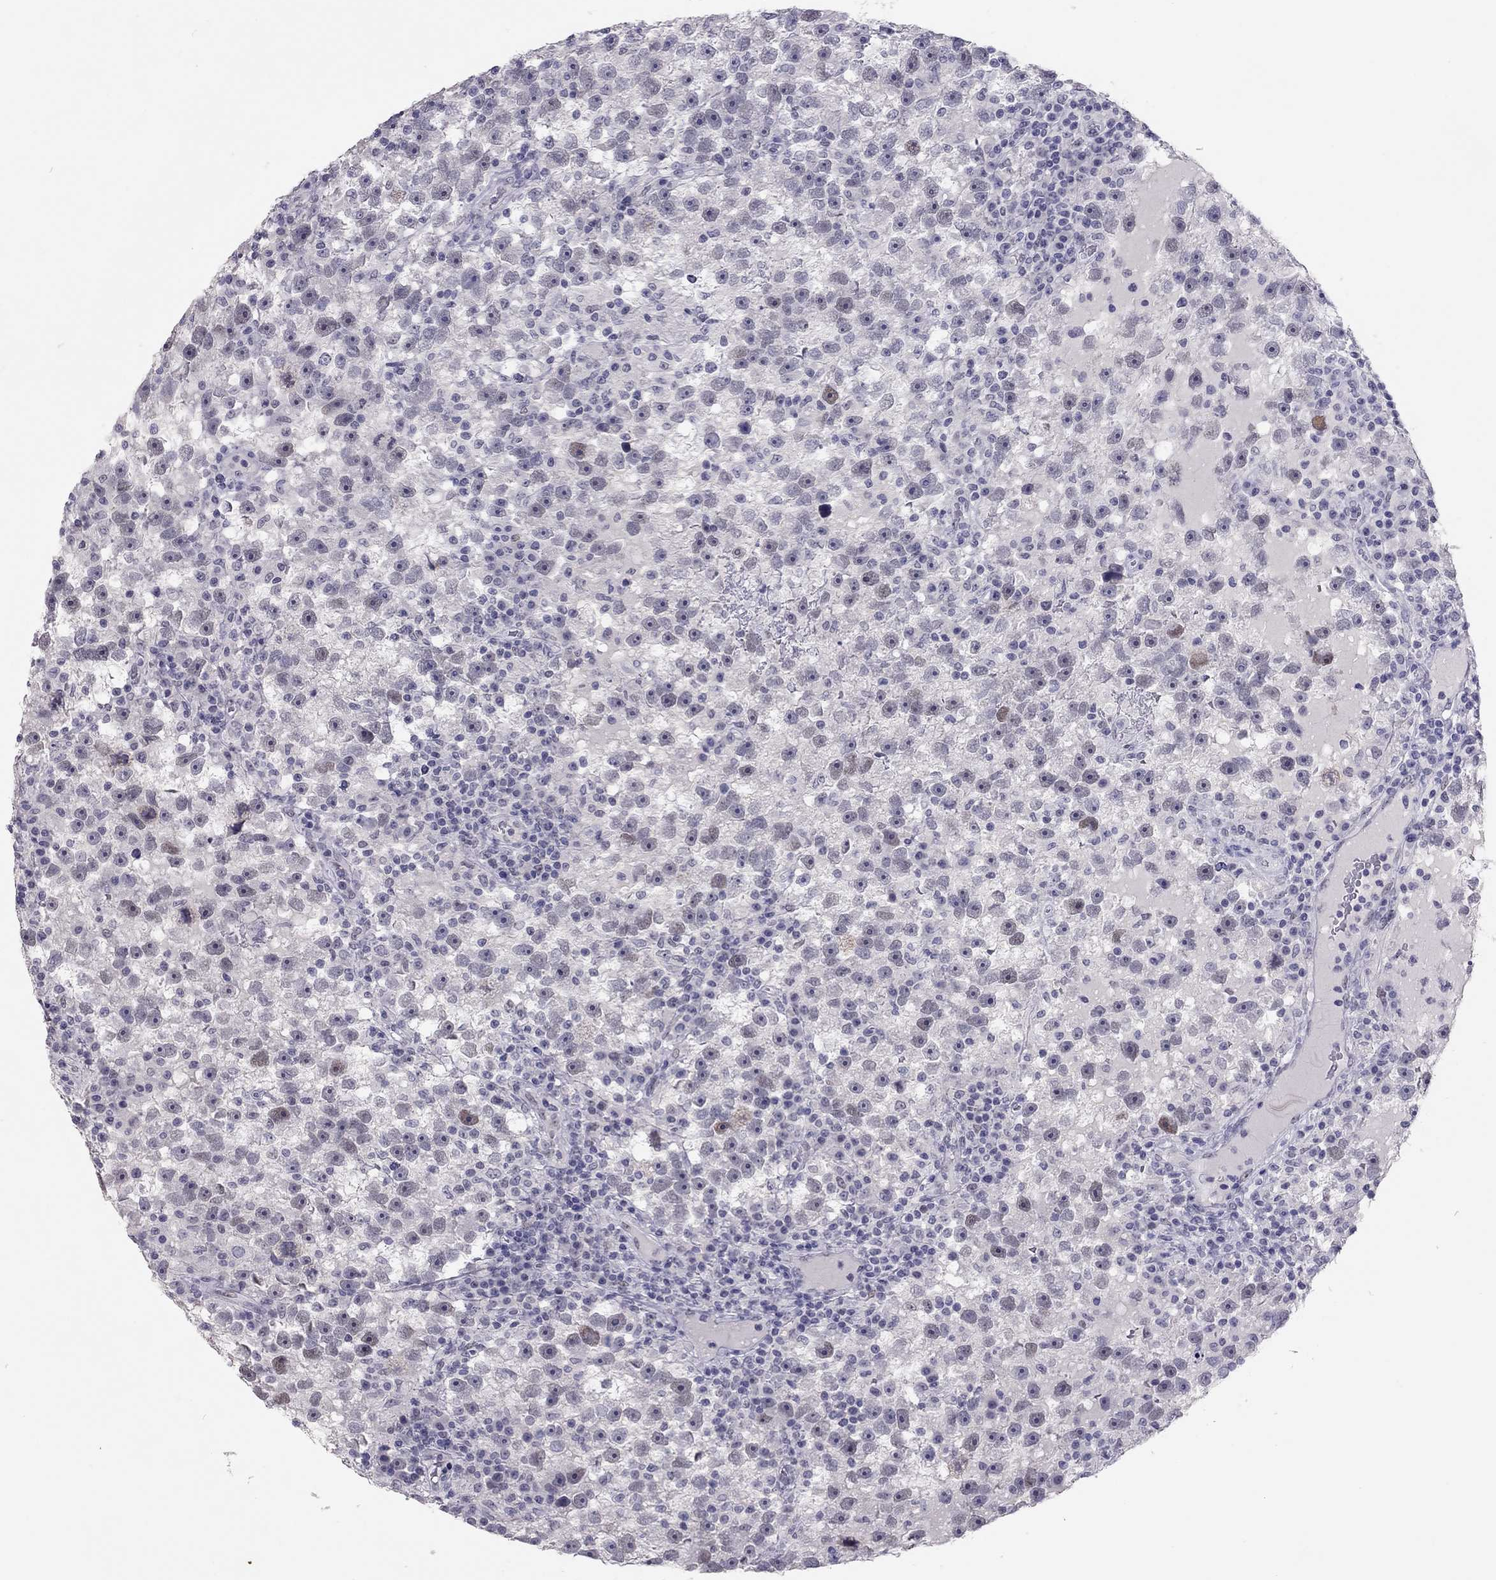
{"staining": {"intensity": "moderate", "quantity": "<25%", "location": "nuclear"}, "tissue": "testis cancer", "cell_type": "Tumor cells", "image_type": "cancer", "snomed": [{"axis": "morphology", "description": "Seminoma, NOS"}, {"axis": "topography", "description": "Testis"}], "caption": "Approximately <25% of tumor cells in human testis cancer (seminoma) show moderate nuclear protein positivity as visualized by brown immunohistochemical staining.", "gene": "PHOX2A", "patient": {"sex": "male", "age": 47}}